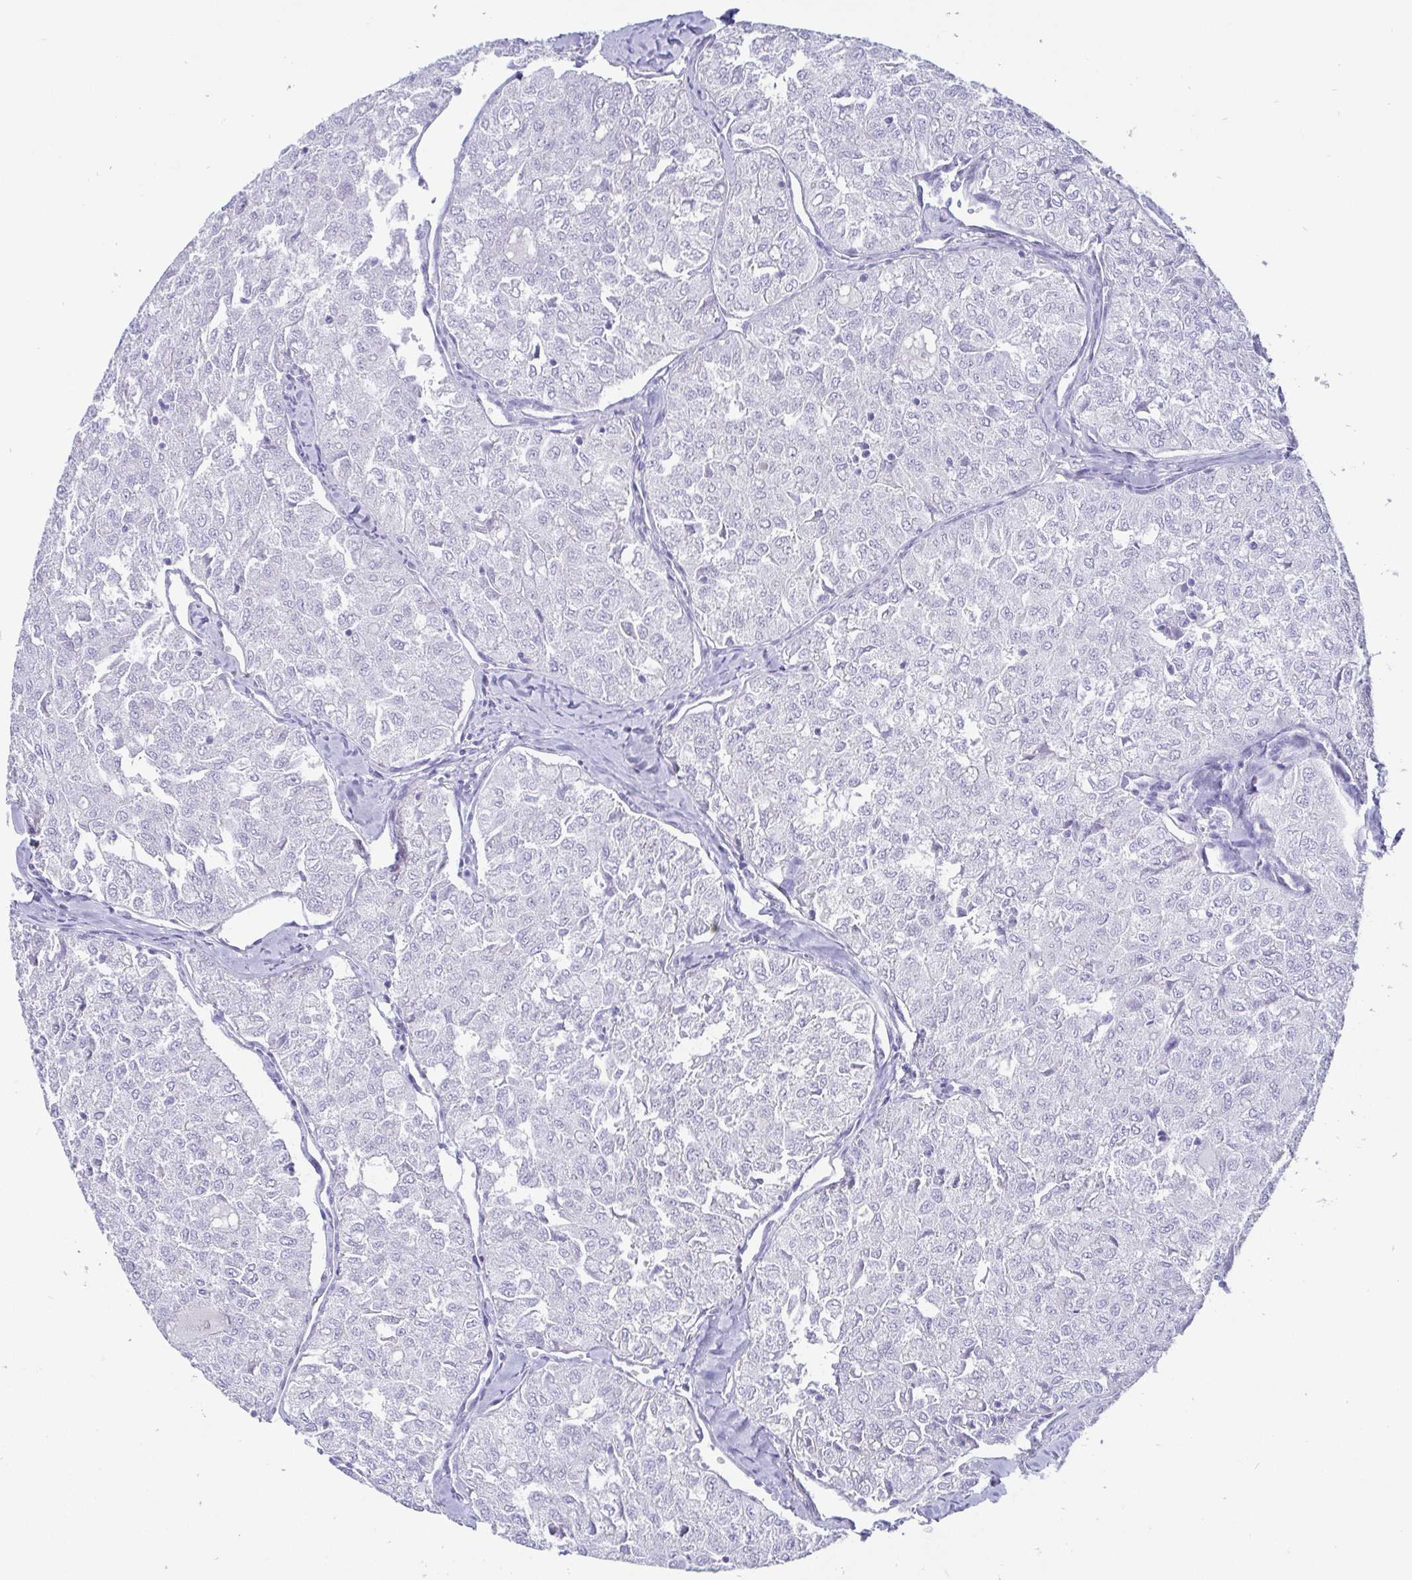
{"staining": {"intensity": "negative", "quantity": "none", "location": "none"}, "tissue": "thyroid cancer", "cell_type": "Tumor cells", "image_type": "cancer", "snomed": [{"axis": "morphology", "description": "Follicular adenoma carcinoma, NOS"}, {"axis": "topography", "description": "Thyroid gland"}], "caption": "A photomicrograph of human thyroid follicular adenoma carcinoma is negative for staining in tumor cells.", "gene": "SCGN", "patient": {"sex": "male", "age": 75}}